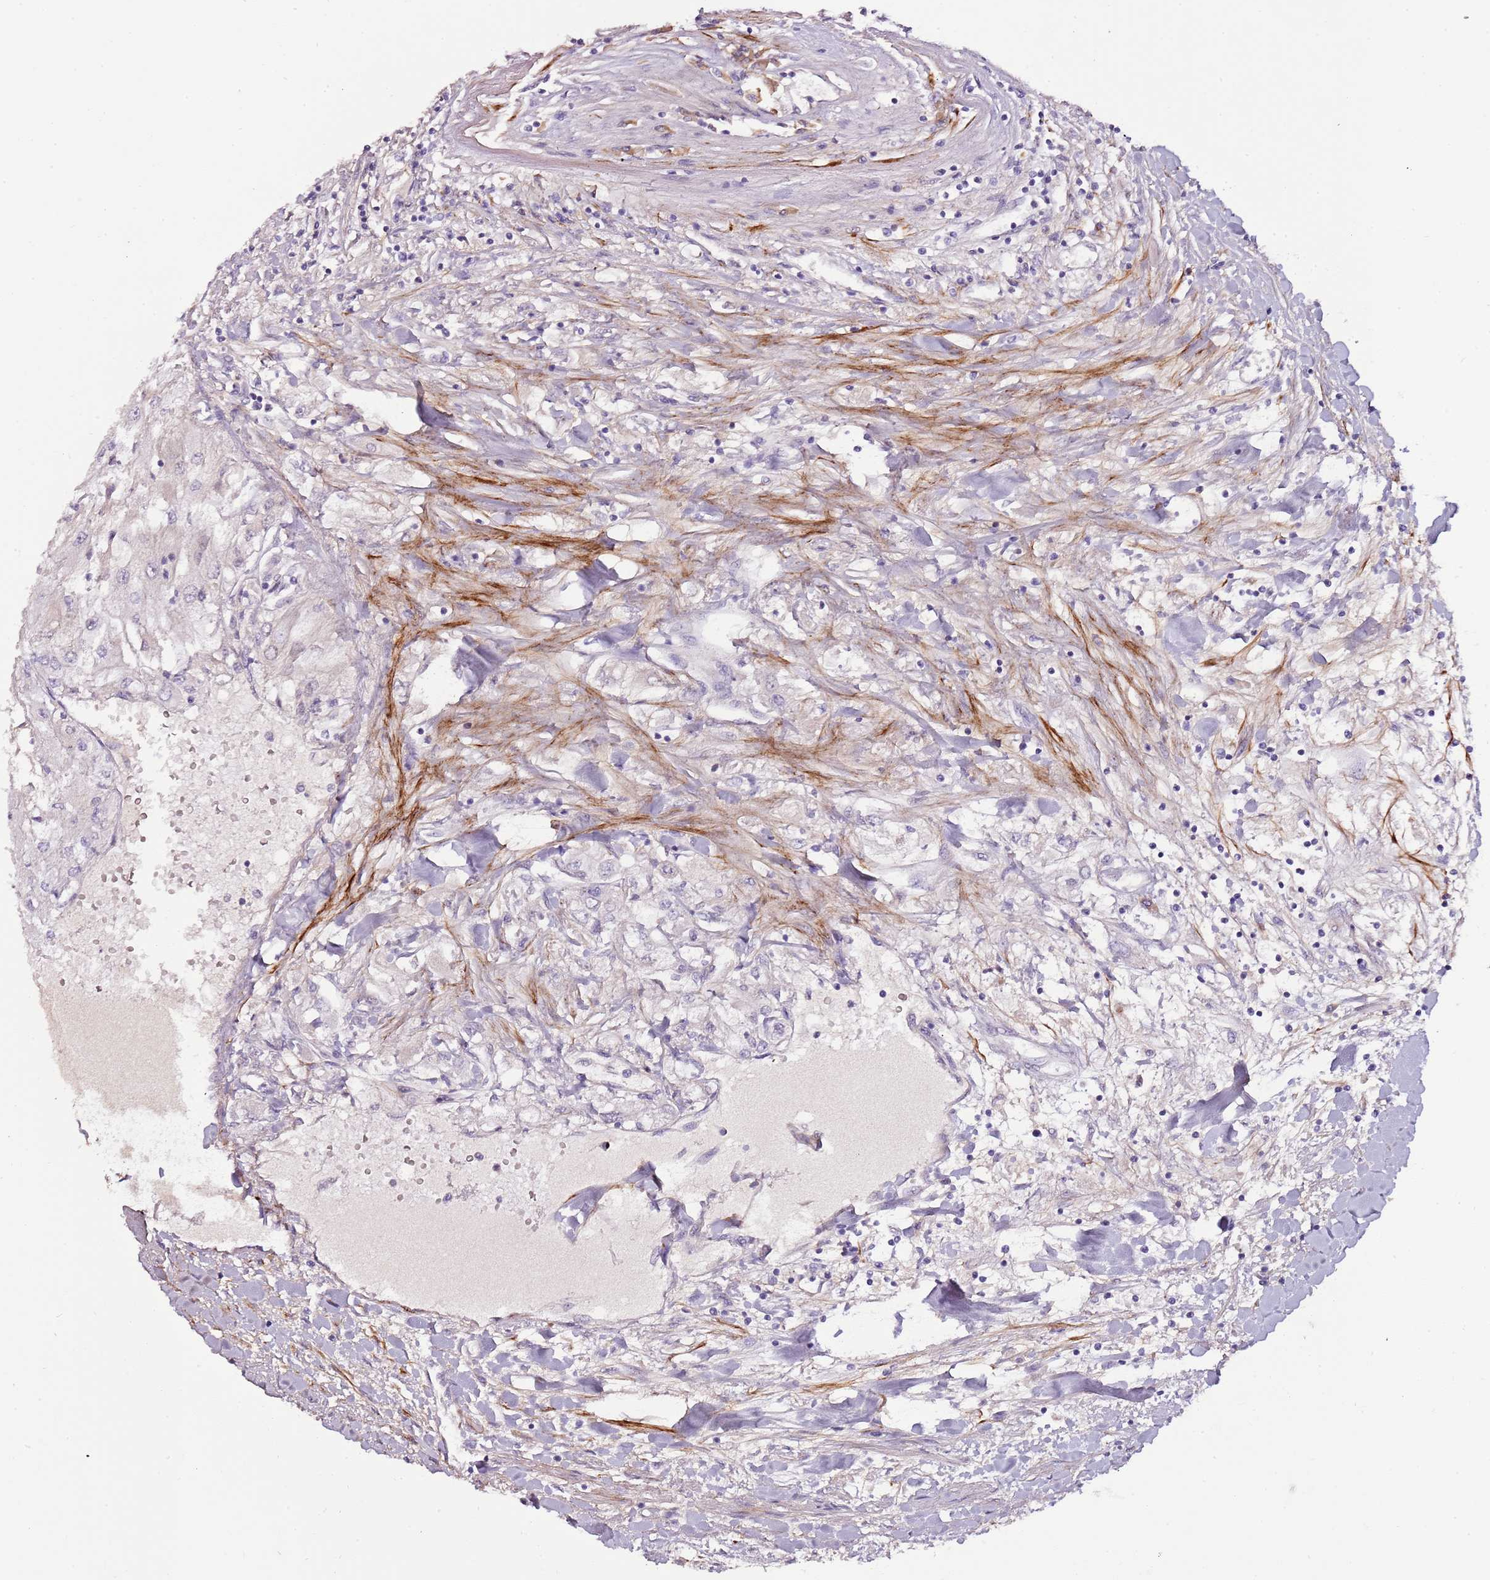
{"staining": {"intensity": "negative", "quantity": "none", "location": "none"}, "tissue": "renal cancer", "cell_type": "Tumor cells", "image_type": "cancer", "snomed": [{"axis": "morphology", "description": "Adenocarcinoma, NOS"}, {"axis": "topography", "description": "Kidney"}], "caption": "Image shows no protein staining in tumor cells of adenocarcinoma (renal) tissue. (DAB immunohistochemistry, high magnification).", "gene": "NKX2-3", "patient": {"sex": "male", "age": 80}}